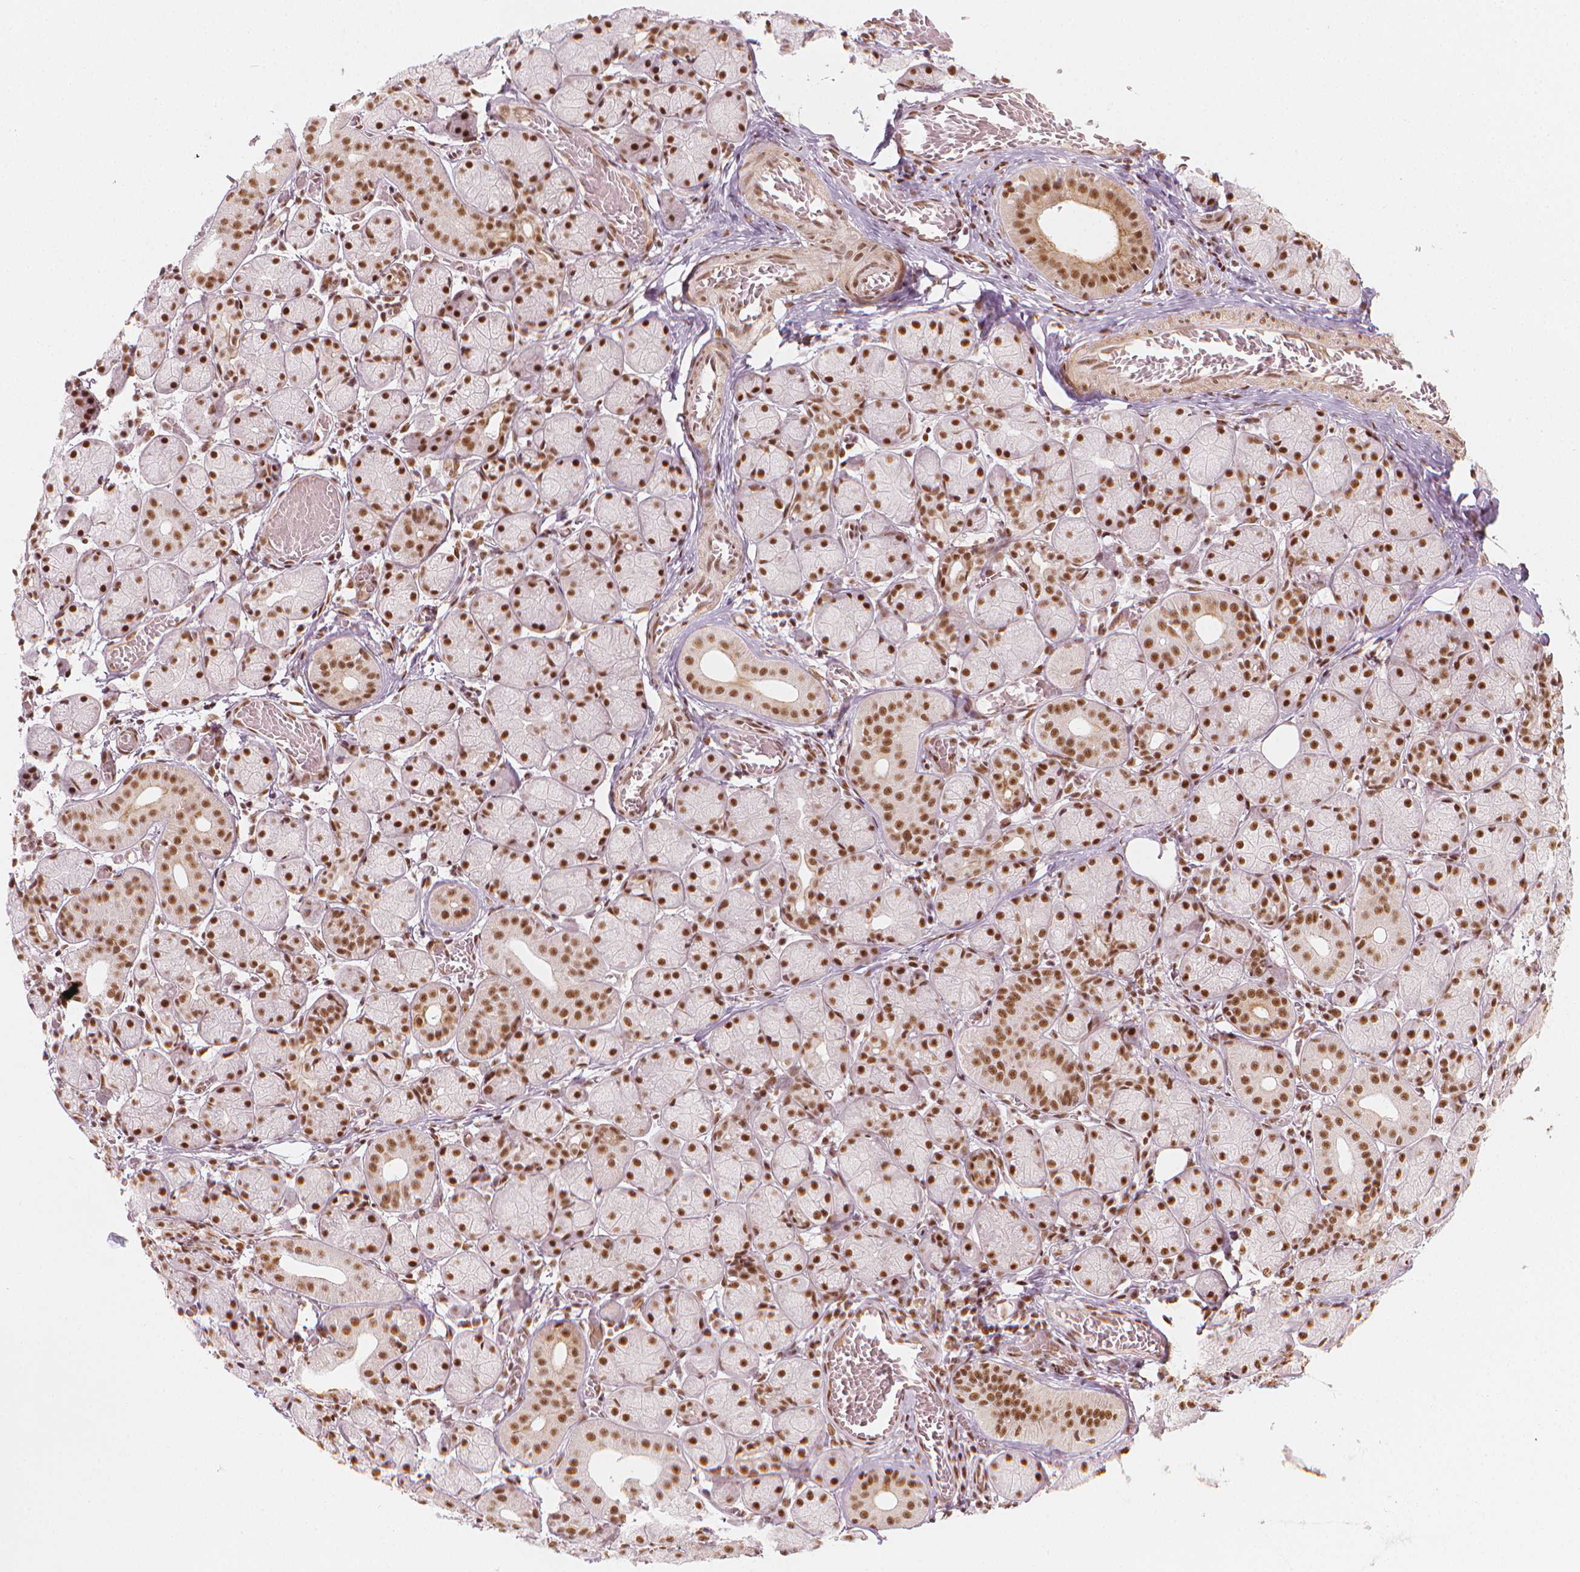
{"staining": {"intensity": "strong", "quantity": ">75%", "location": "nuclear"}, "tissue": "salivary gland", "cell_type": "Glandular cells", "image_type": "normal", "snomed": [{"axis": "morphology", "description": "Normal tissue, NOS"}, {"axis": "topography", "description": "Salivary gland"}, {"axis": "topography", "description": "Peripheral nerve tissue"}], "caption": "Immunohistochemical staining of benign human salivary gland exhibits high levels of strong nuclear staining in about >75% of glandular cells. The staining was performed using DAB (3,3'-diaminobenzidine), with brown indicating positive protein expression. Nuclei are stained blue with hematoxylin.", "gene": "ELF2", "patient": {"sex": "female", "age": 24}}